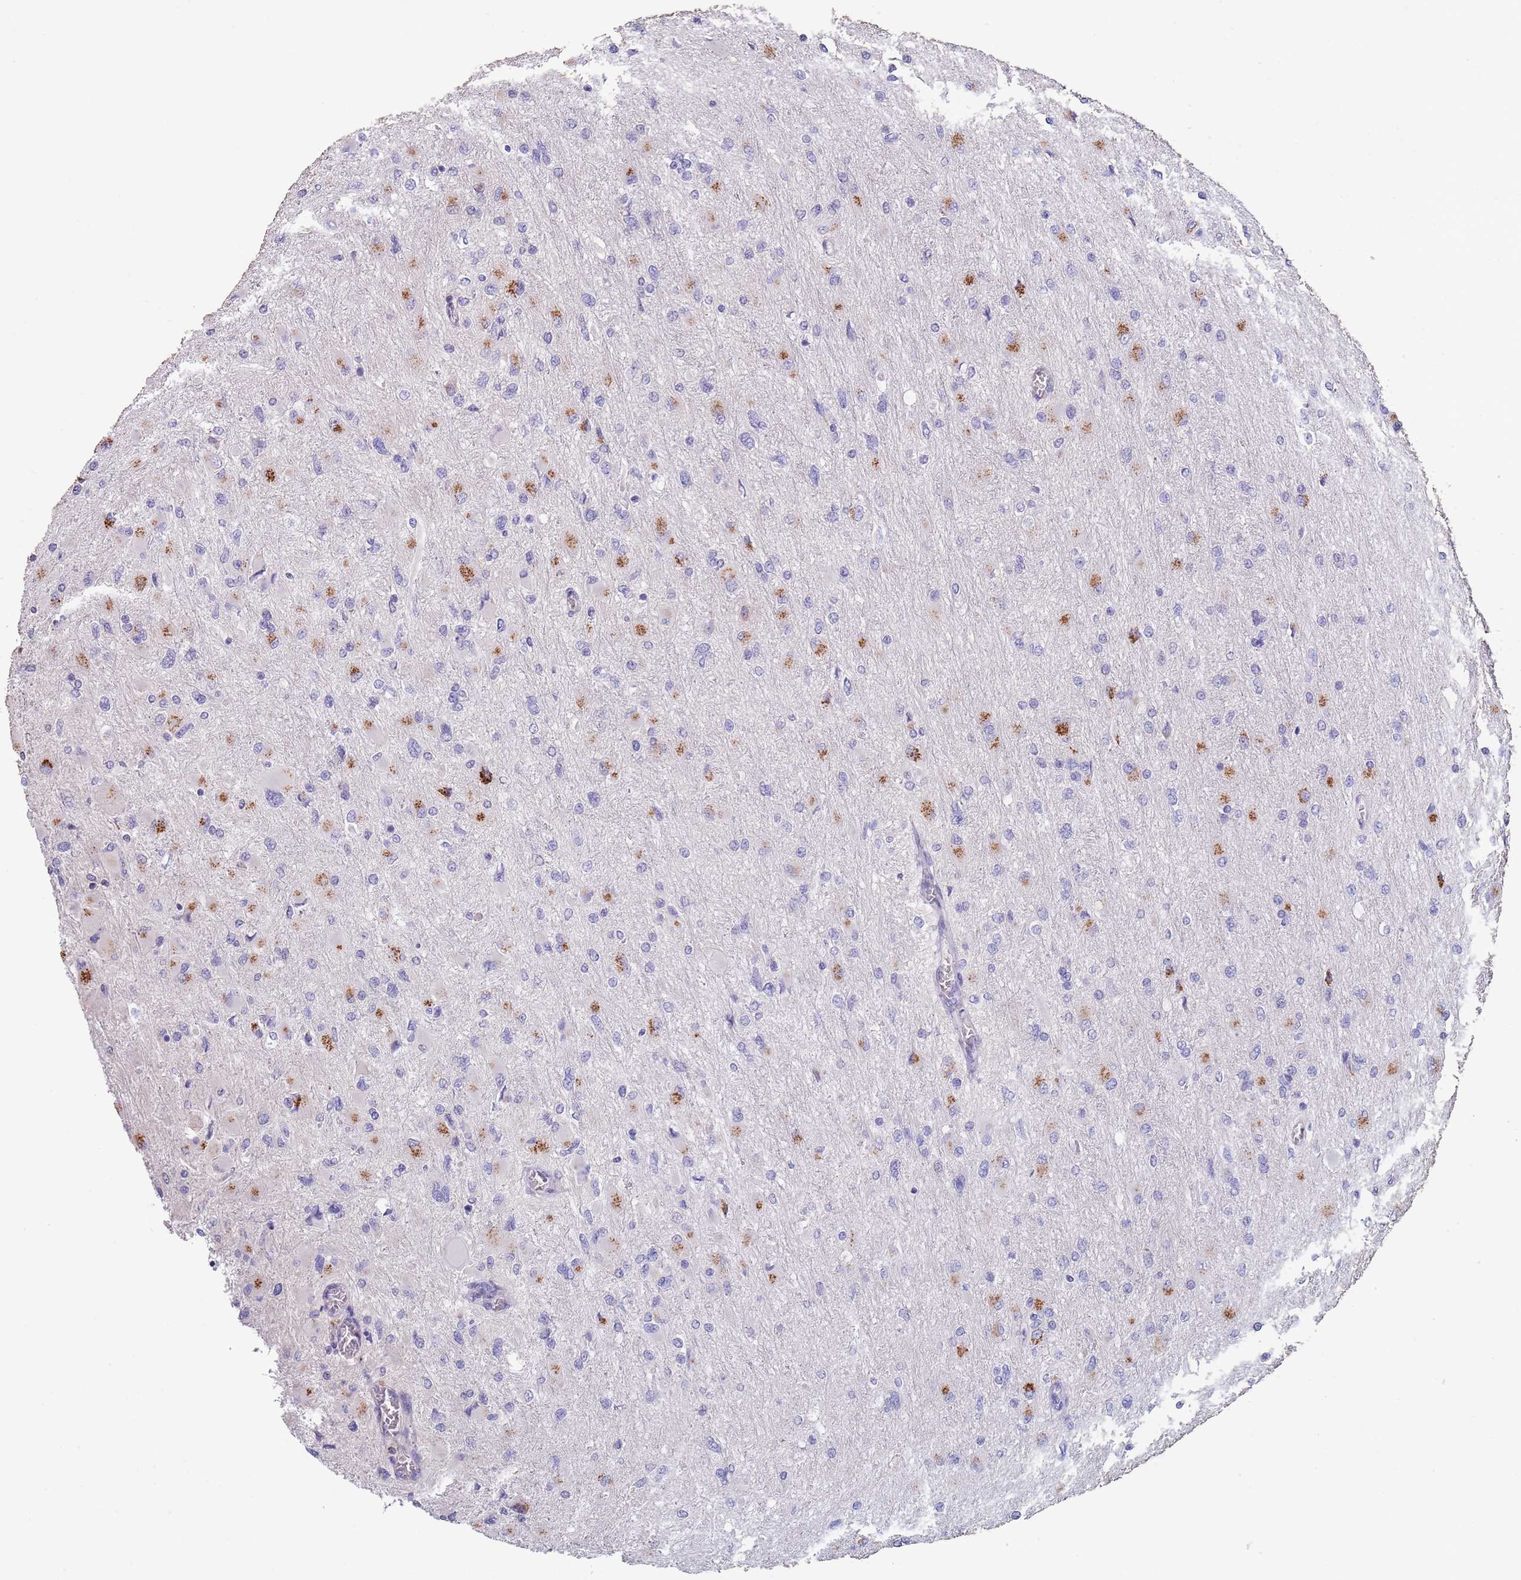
{"staining": {"intensity": "negative", "quantity": "none", "location": "none"}, "tissue": "glioma", "cell_type": "Tumor cells", "image_type": "cancer", "snomed": [{"axis": "morphology", "description": "Glioma, malignant, High grade"}, {"axis": "topography", "description": "Cerebral cortex"}], "caption": "Immunohistochemical staining of glioma exhibits no significant expression in tumor cells.", "gene": "MAN1C1", "patient": {"sex": "female", "age": 36}}